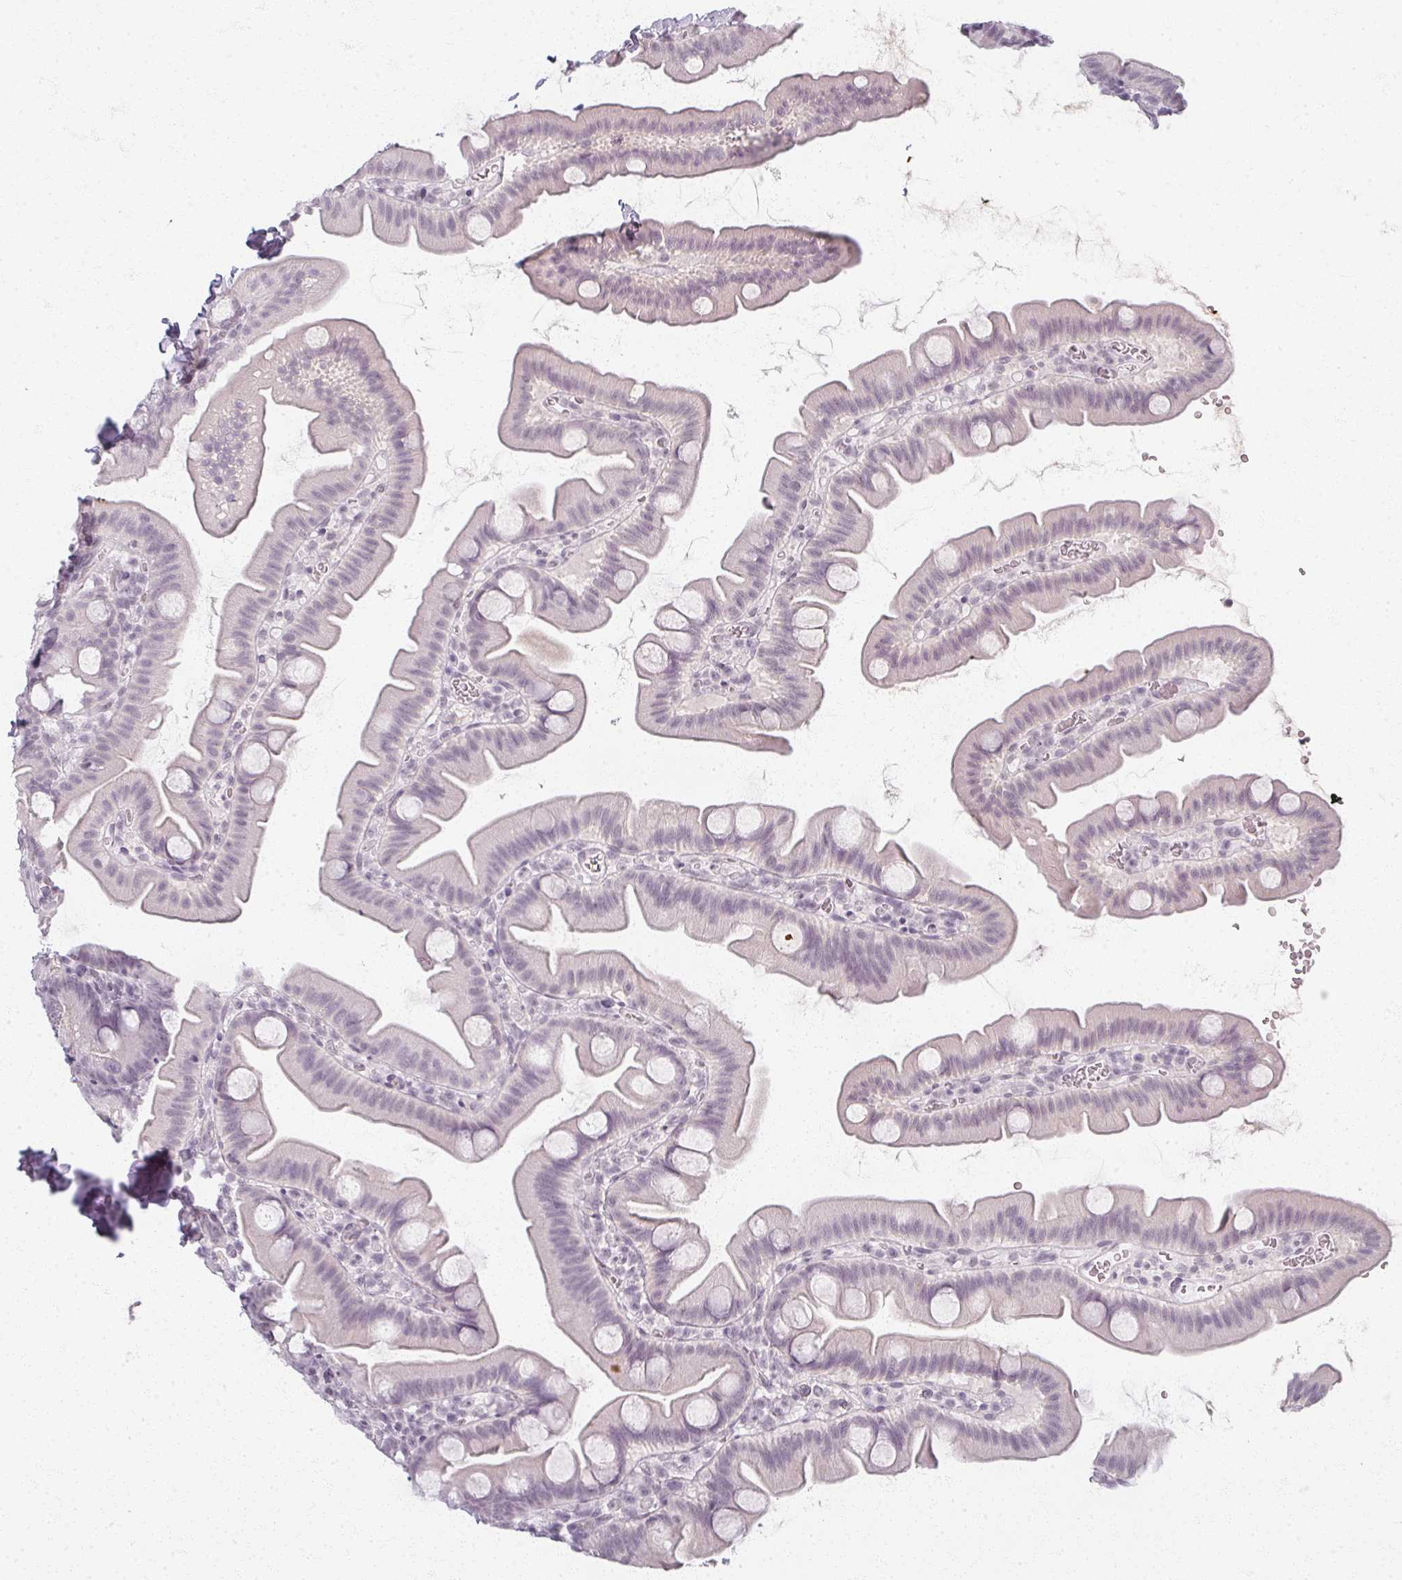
{"staining": {"intensity": "negative", "quantity": "none", "location": "none"}, "tissue": "small intestine", "cell_type": "Glandular cells", "image_type": "normal", "snomed": [{"axis": "morphology", "description": "Normal tissue, NOS"}, {"axis": "topography", "description": "Small intestine"}], "caption": "Benign small intestine was stained to show a protein in brown. There is no significant positivity in glandular cells. (IHC, brightfield microscopy, high magnification).", "gene": "RFPL2", "patient": {"sex": "female", "age": 68}}